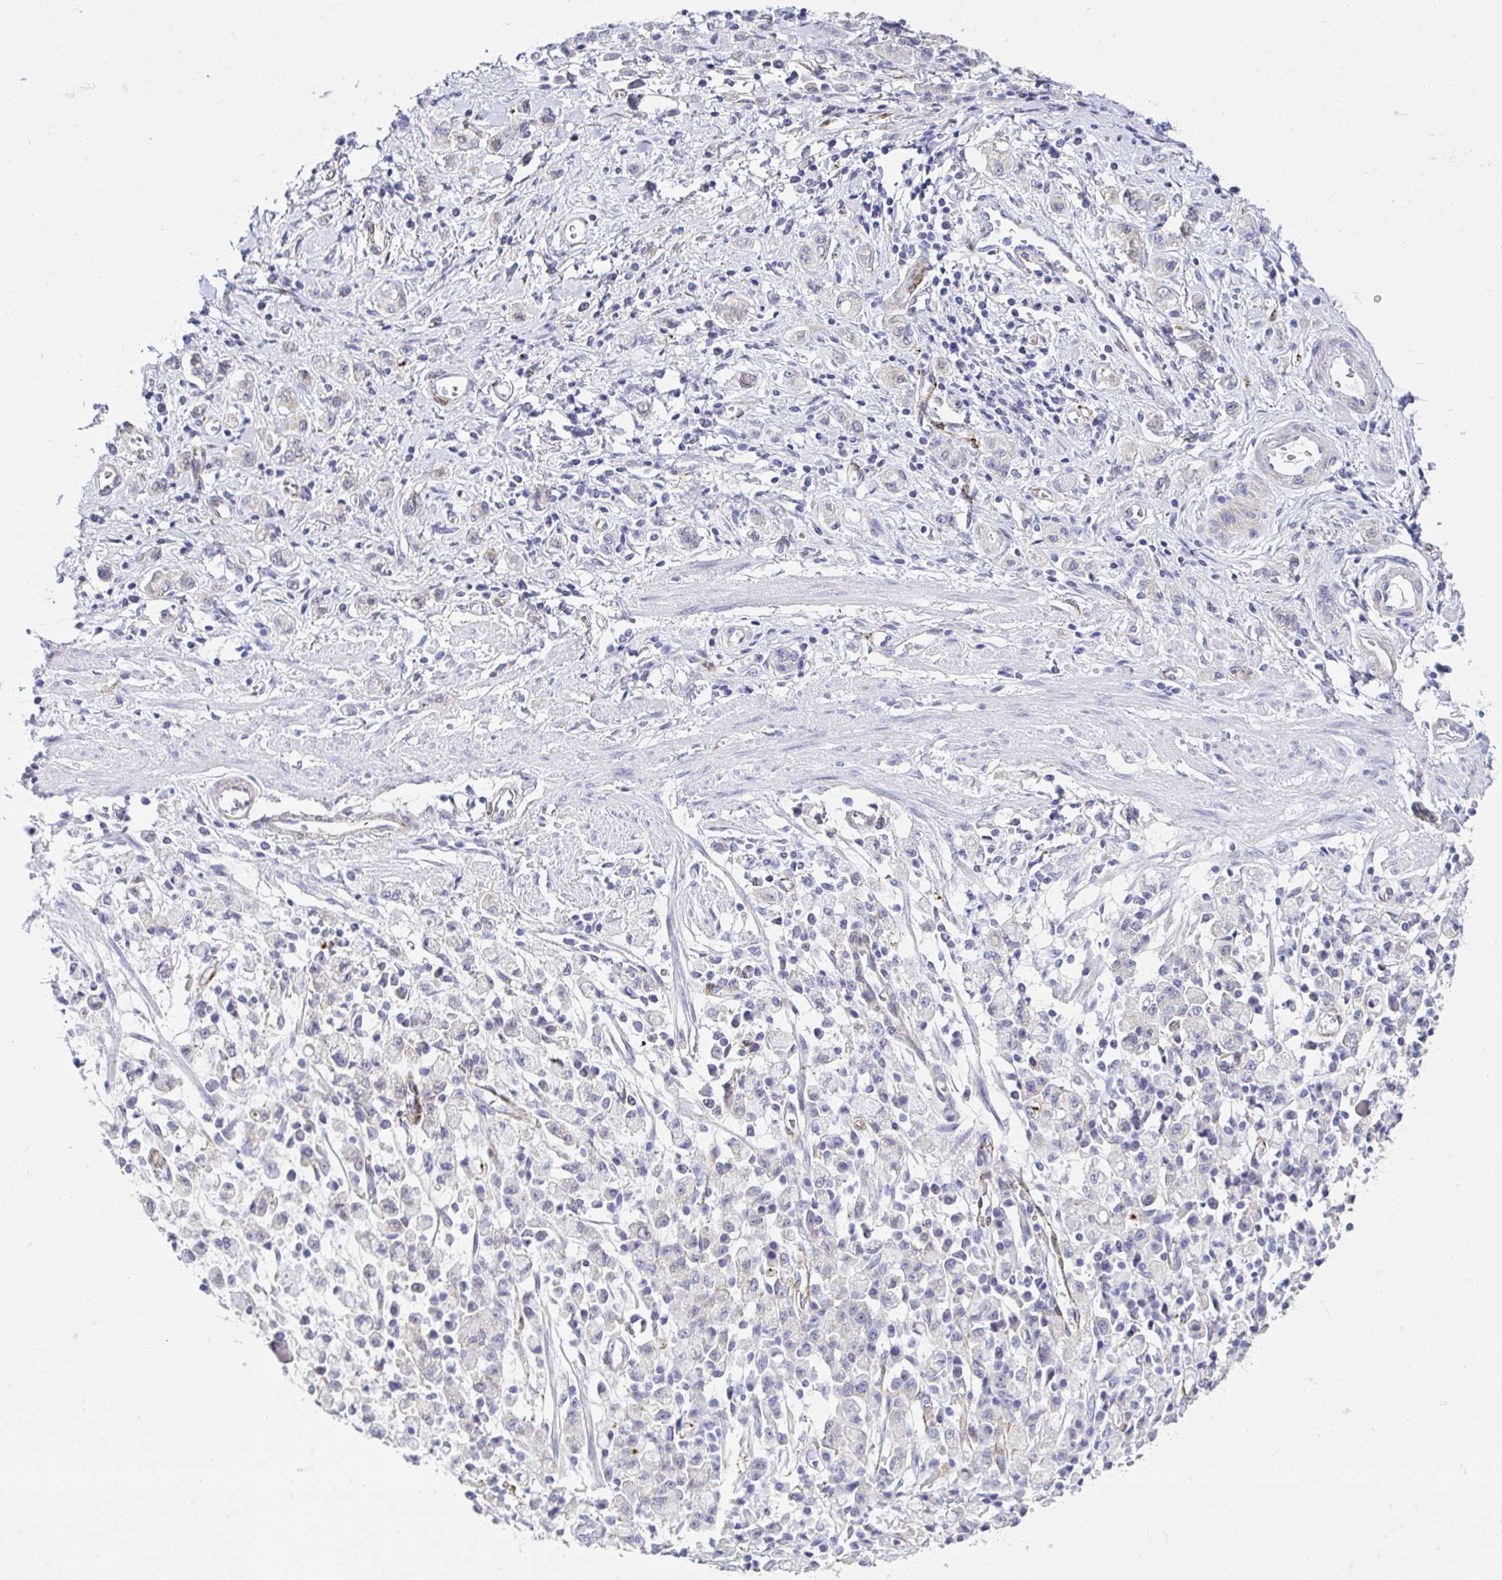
{"staining": {"intensity": "negative", "quantity": "none", "location": "none"}, "tissue": "testis cancer", "cell_type": "Tumor cells", "image_type": "cancer", "snomed": [{"axis": "morphology", "description": "Seminoma, NOS"}, {"axis": "topography", "description": "Testis"}], "caption": "This is an IHC histopathology image of human testis cancer (seminoma). There is no expression in tumor cells.", "gene": "ANKRD62", "patient": {"sex": "male", "age": 26}}